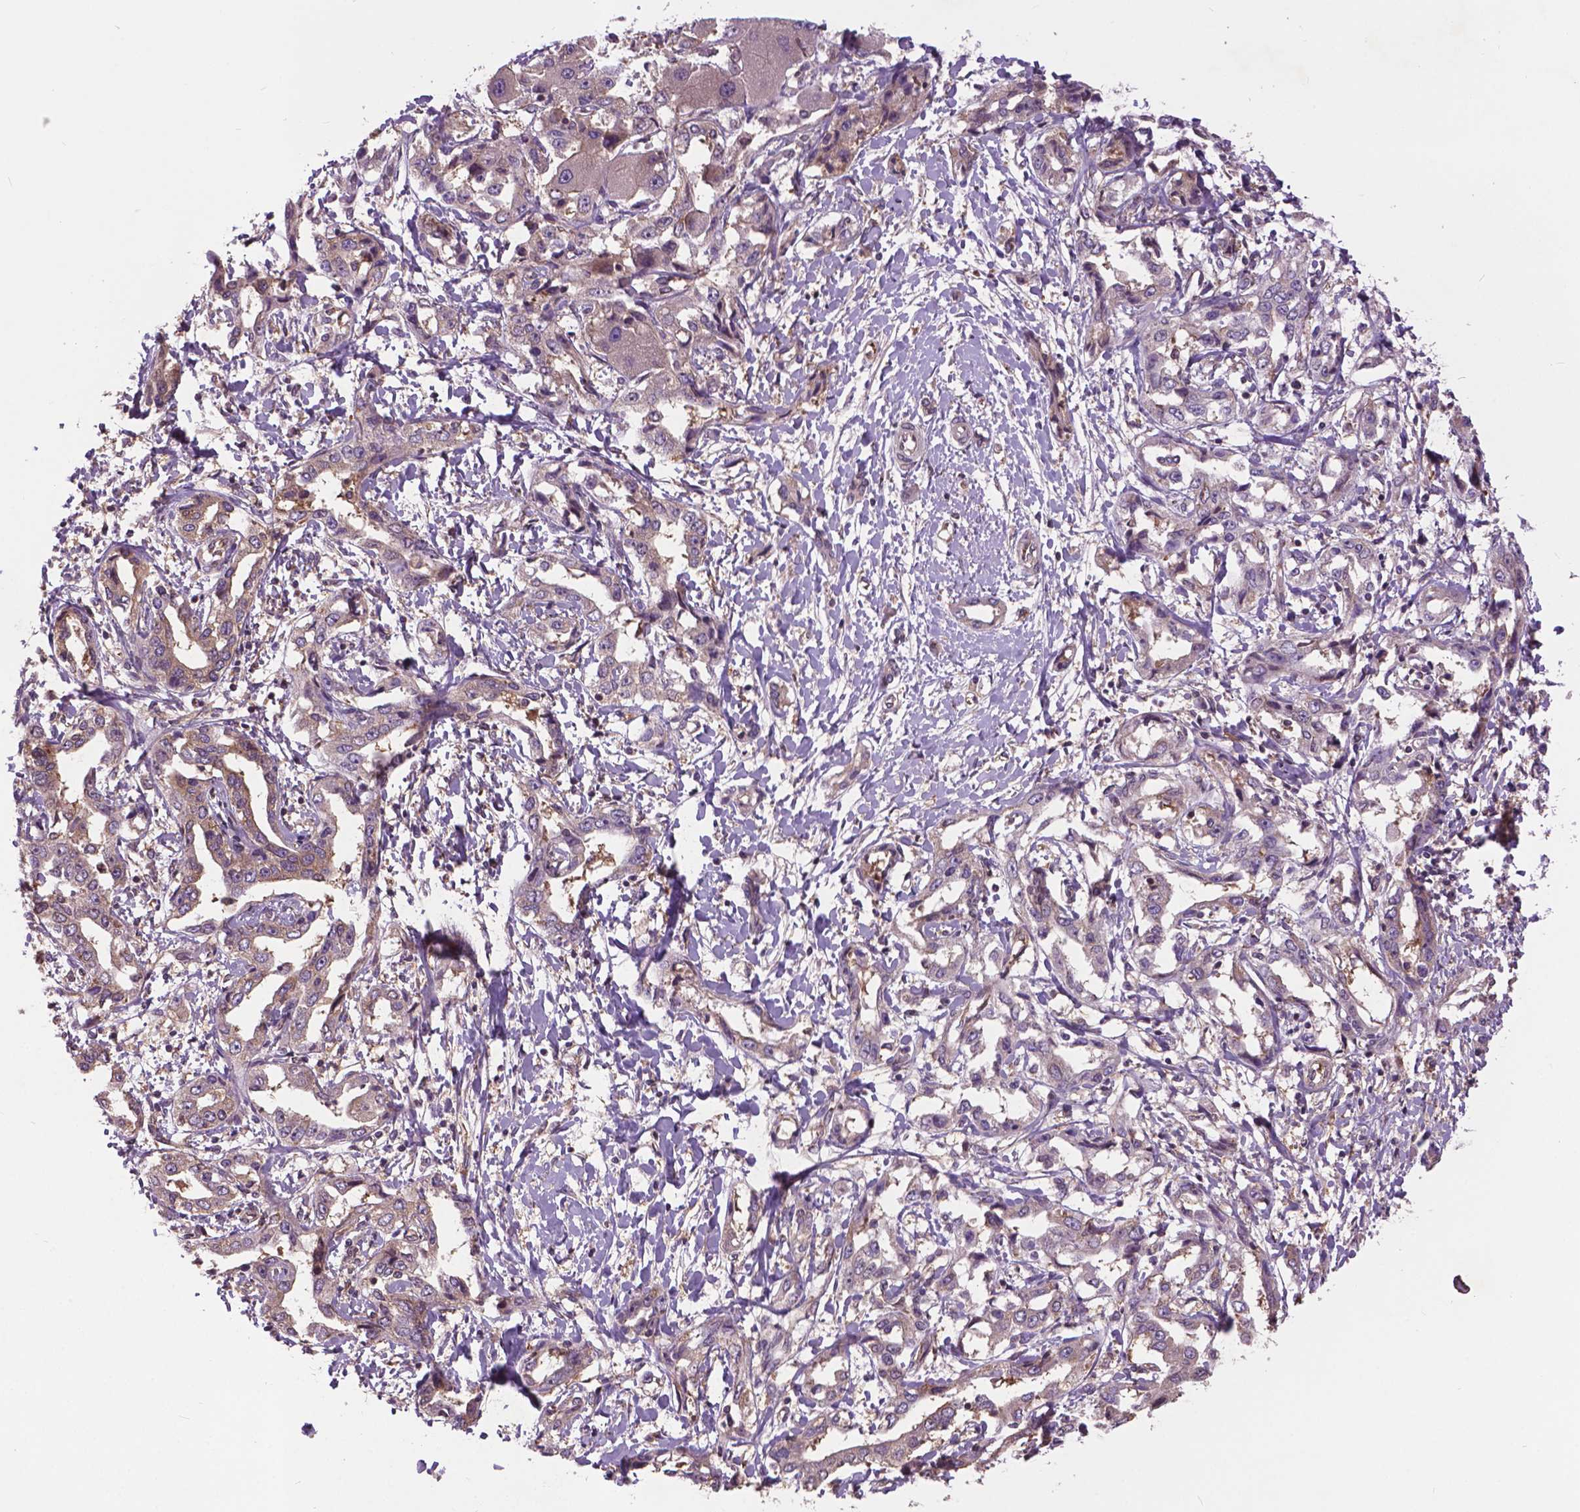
{"staining": {"intensity": "negative", "quantity": "none", "location": "none"}, "tissue": "liver cancer", "cell_type": "Tumor cells", "image_type": "cancer", "snomed": [{"axis": "morphology", "description": "Cholangiocarcinoma"}, {"axis": "topography", "description": "Liver"}], "caption": "Liver cholangiocarcinoma was stained to show a protein in brown. There is no significant expression in tumor cells.", "gene": "MZT1", "patient": {"sex": "male", "age": 59}}